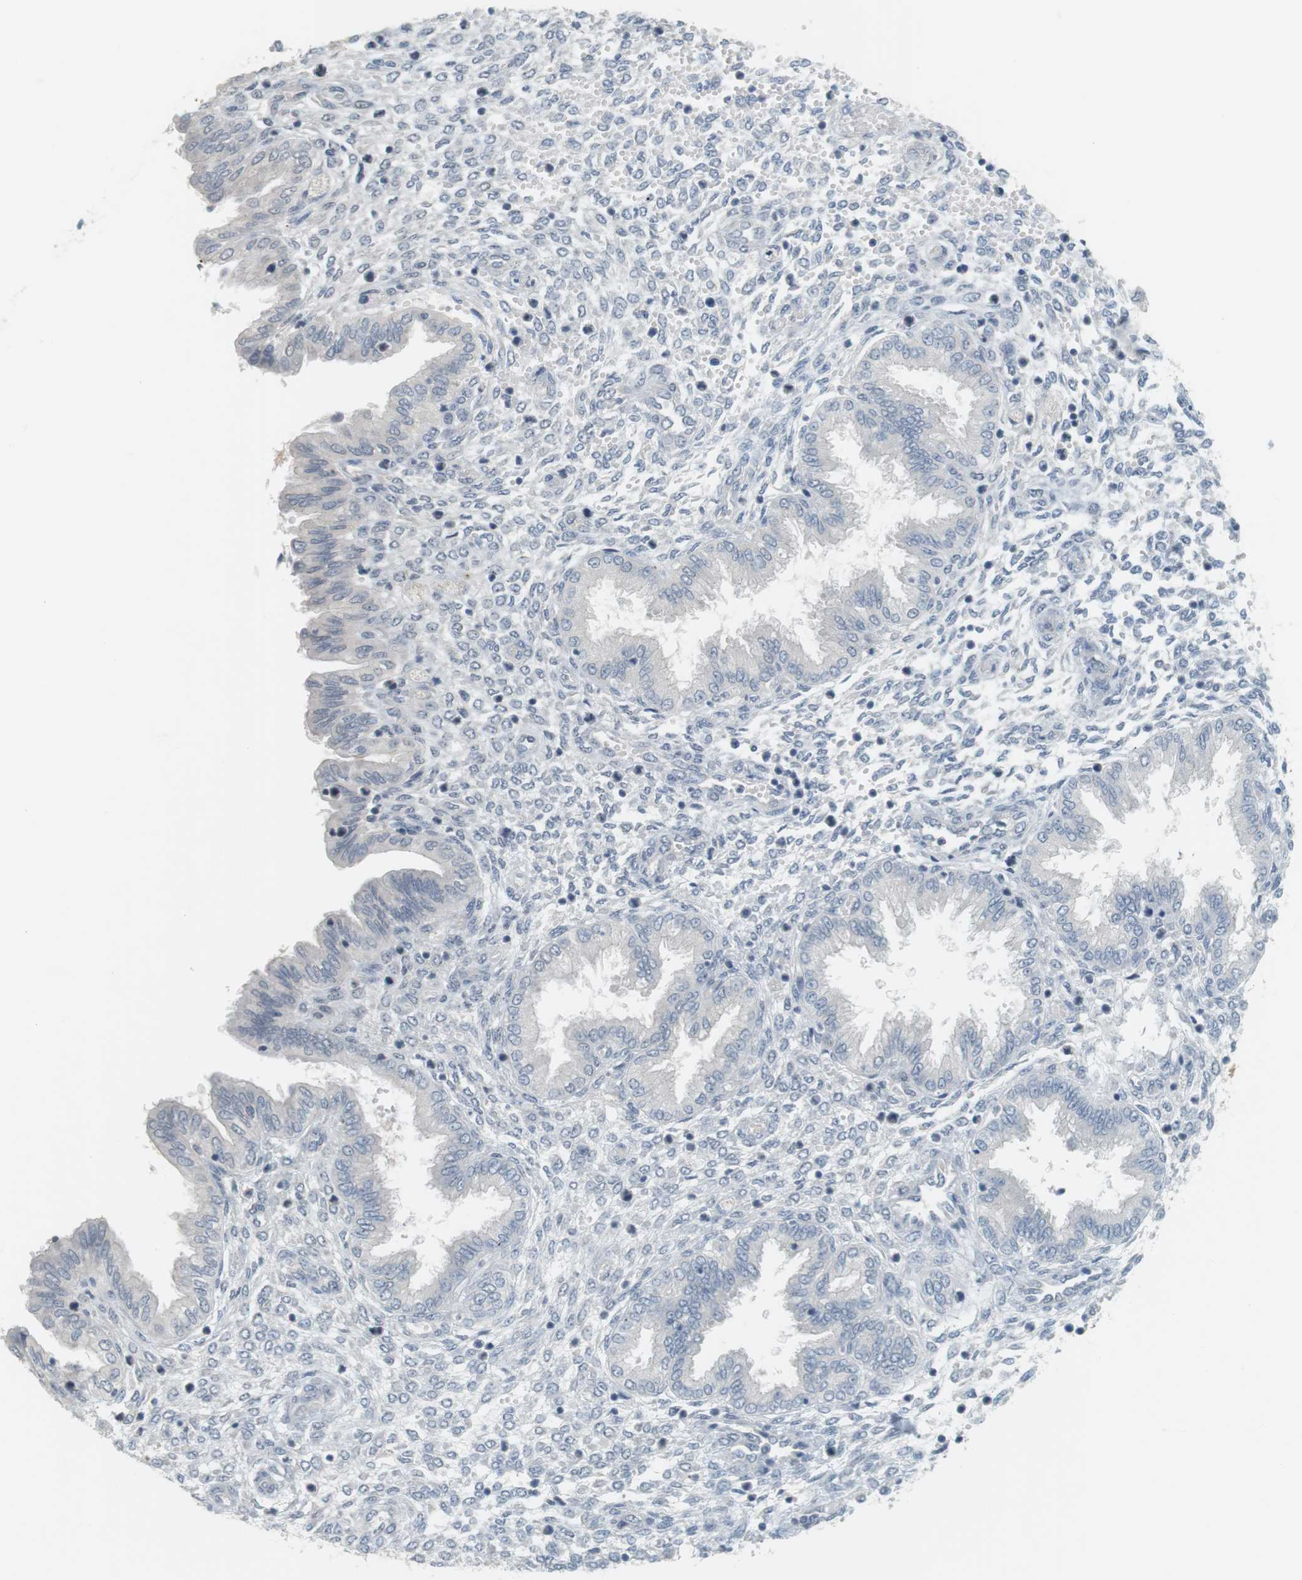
{"staining": {"intensity": "negative", "quantity": "none", "location": "none"}, "tissue": "endometrium", "cell_type": "Cells in endometrial stroma", "image_type": "normal", "snomed": [{"axis": "morphology", "description": "Normal tissue, NOS"}, {"axis": "topography", "description": "Endometrium"}], "caption": "Immunohistochemical staining of benign endometrium exhibits no significant expression in cells in endometrial stroma.", "gene": "CREB3L2", "patient": {"sex": "female", "age": 33}}